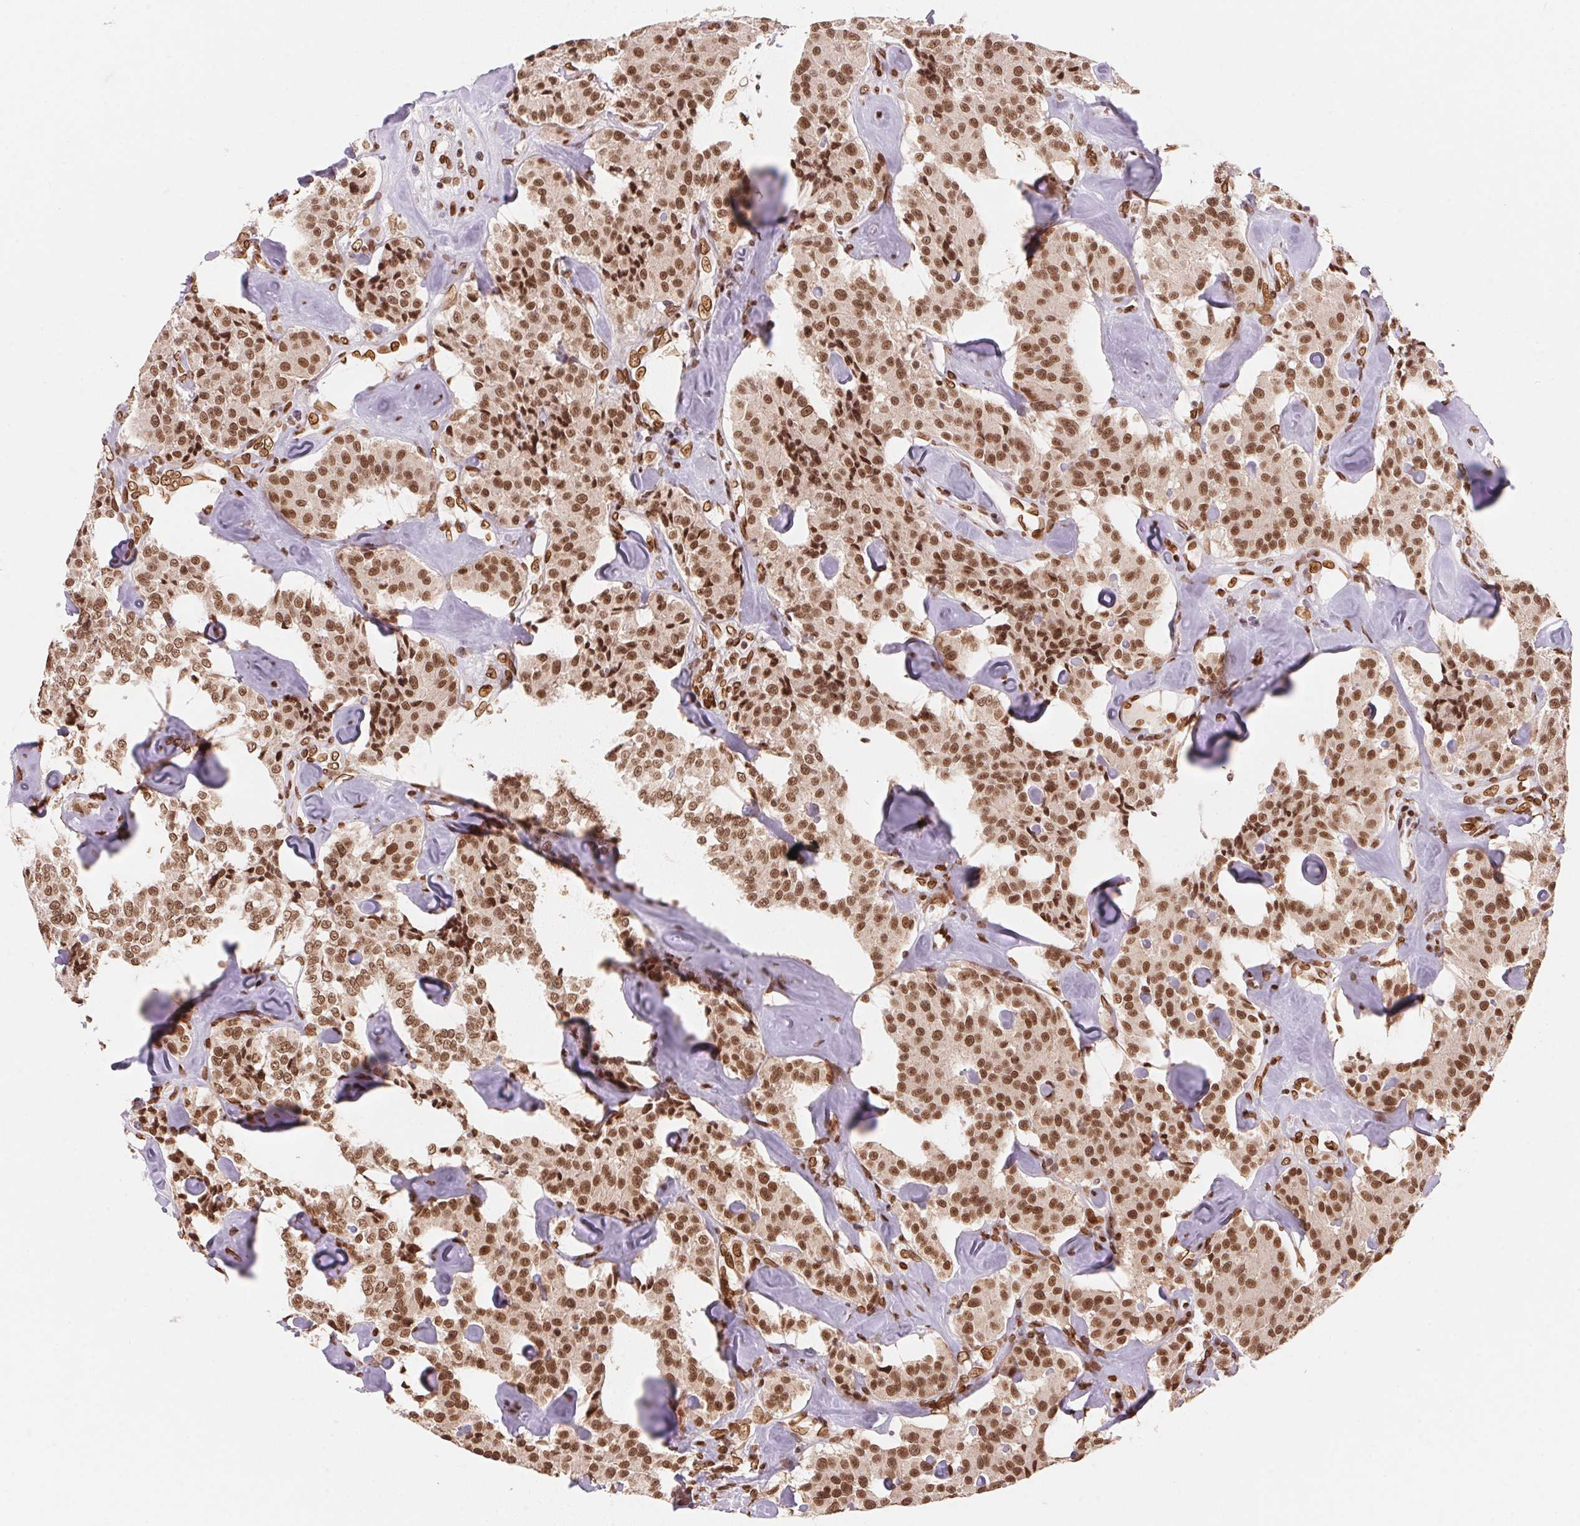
{"staining": {"intensity": "moderate", "quantity": ">75%", "location": "nuclear"}, "tissue": "carcinoid", "cell_type": "Tumor cells", "image_type": "cancer", "snomed": [{"axis": "morphology", "description": "Carcinoid, malignant, NOS"}, {"axis": "topography", "description": "Pancreas"}], "caption": "Immunohistochemistry (DAB) staining of carcinoid reveals moderate nuclear protein expression in about >75% of tumor cells. Immunohistochemistry stains the protein in brown and the nuclei are stained blue.", "gene": "SAP30BP", "patient": {"sex": "male", "age": 41}}